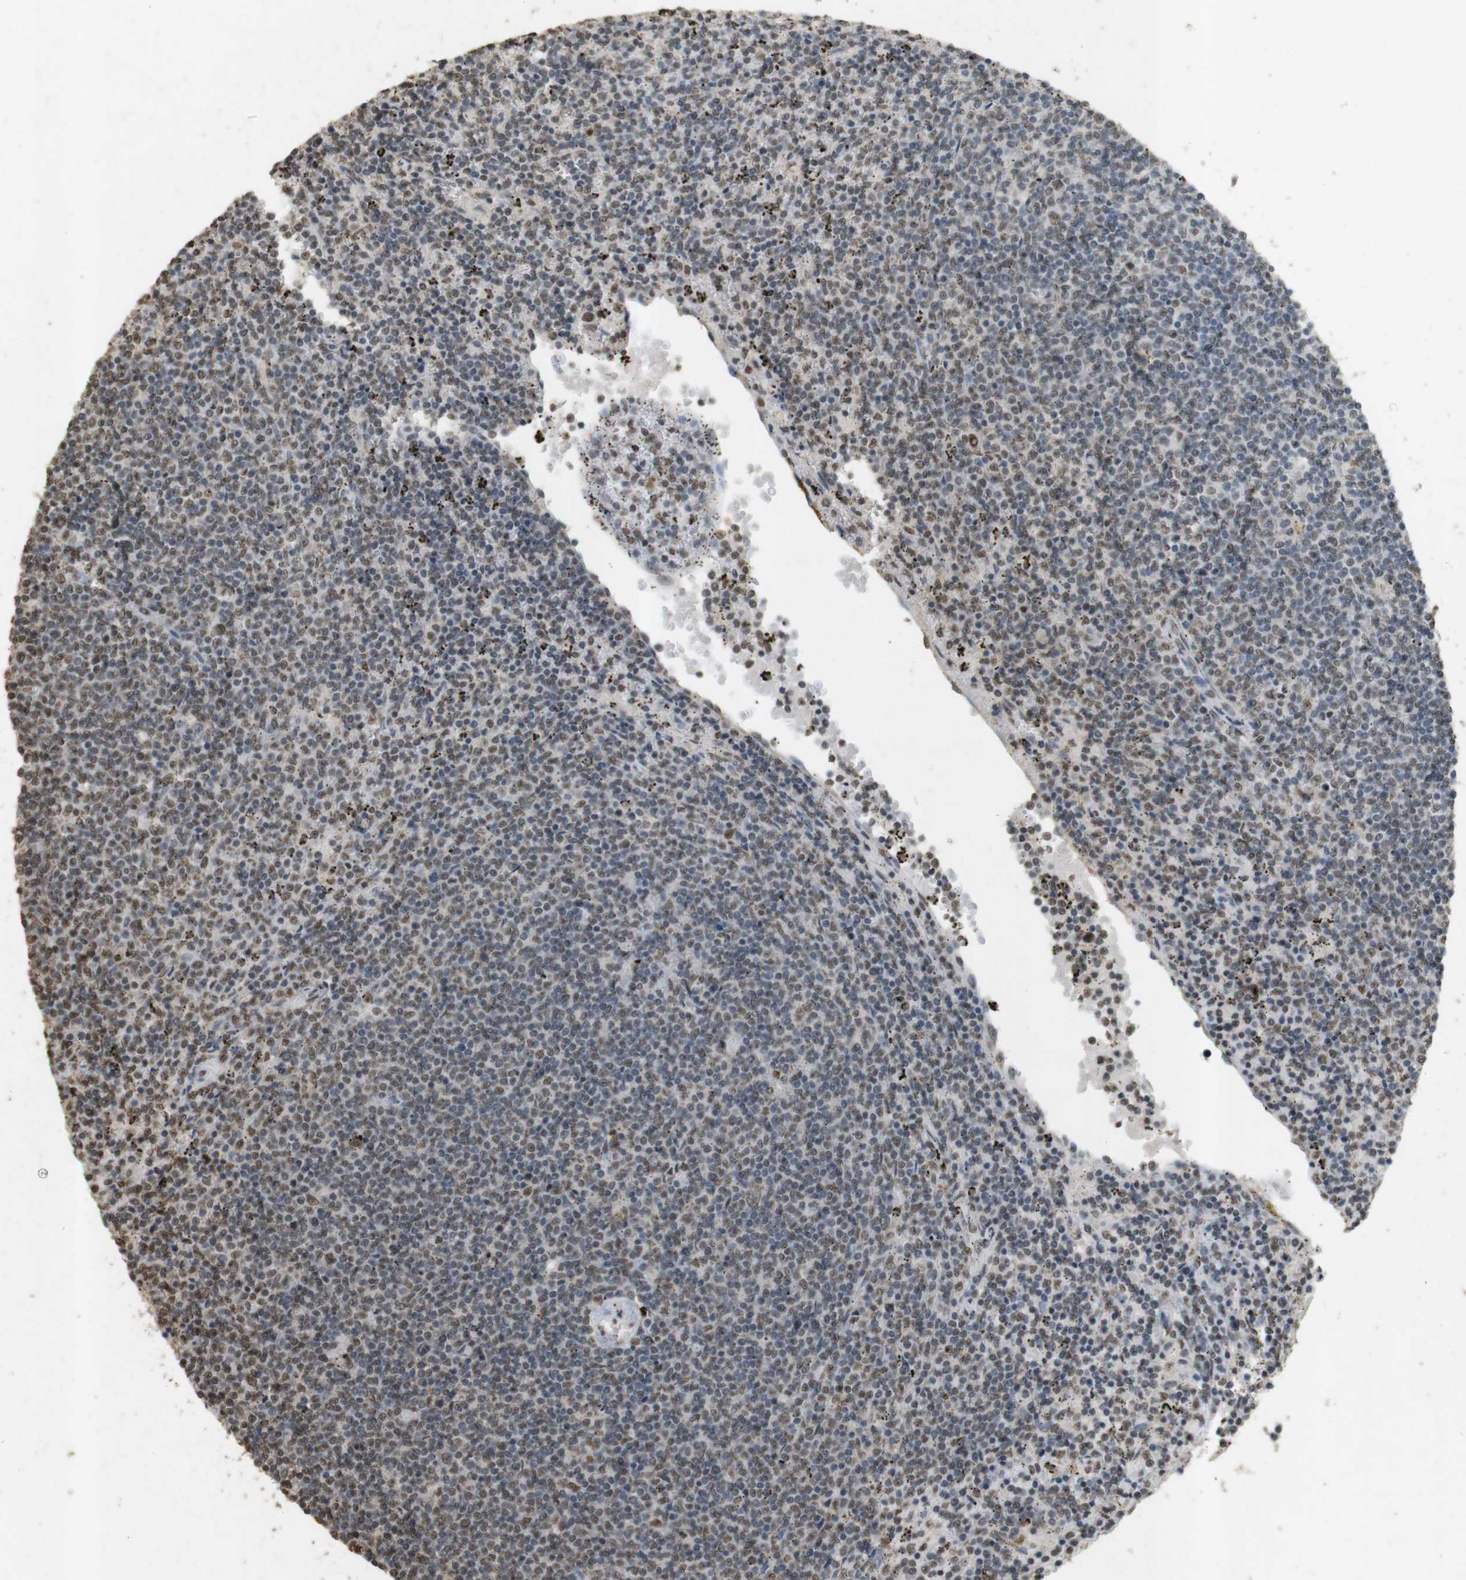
{"staining": {"intensity": "moderate", "quantity": ">75%", "location": "nuclear"}, "tissue": "lymphoma", "cell_type": "Tumor cells", "image_type": "cancer", "snomed": [{"axis": "morphology", "description": "Malignant lymphoma, non-Hodgkin's type, Low grade"}, {"axis": "topography", "description": "Spleen"}], "caption": "Approximately >75% of tumor cells in lymphoma show moderate nuclear protein expression as visualized by brown immunohistochemical staining.", "gene": "GATA4", "patient": {"sex": "female", "age": 50}}